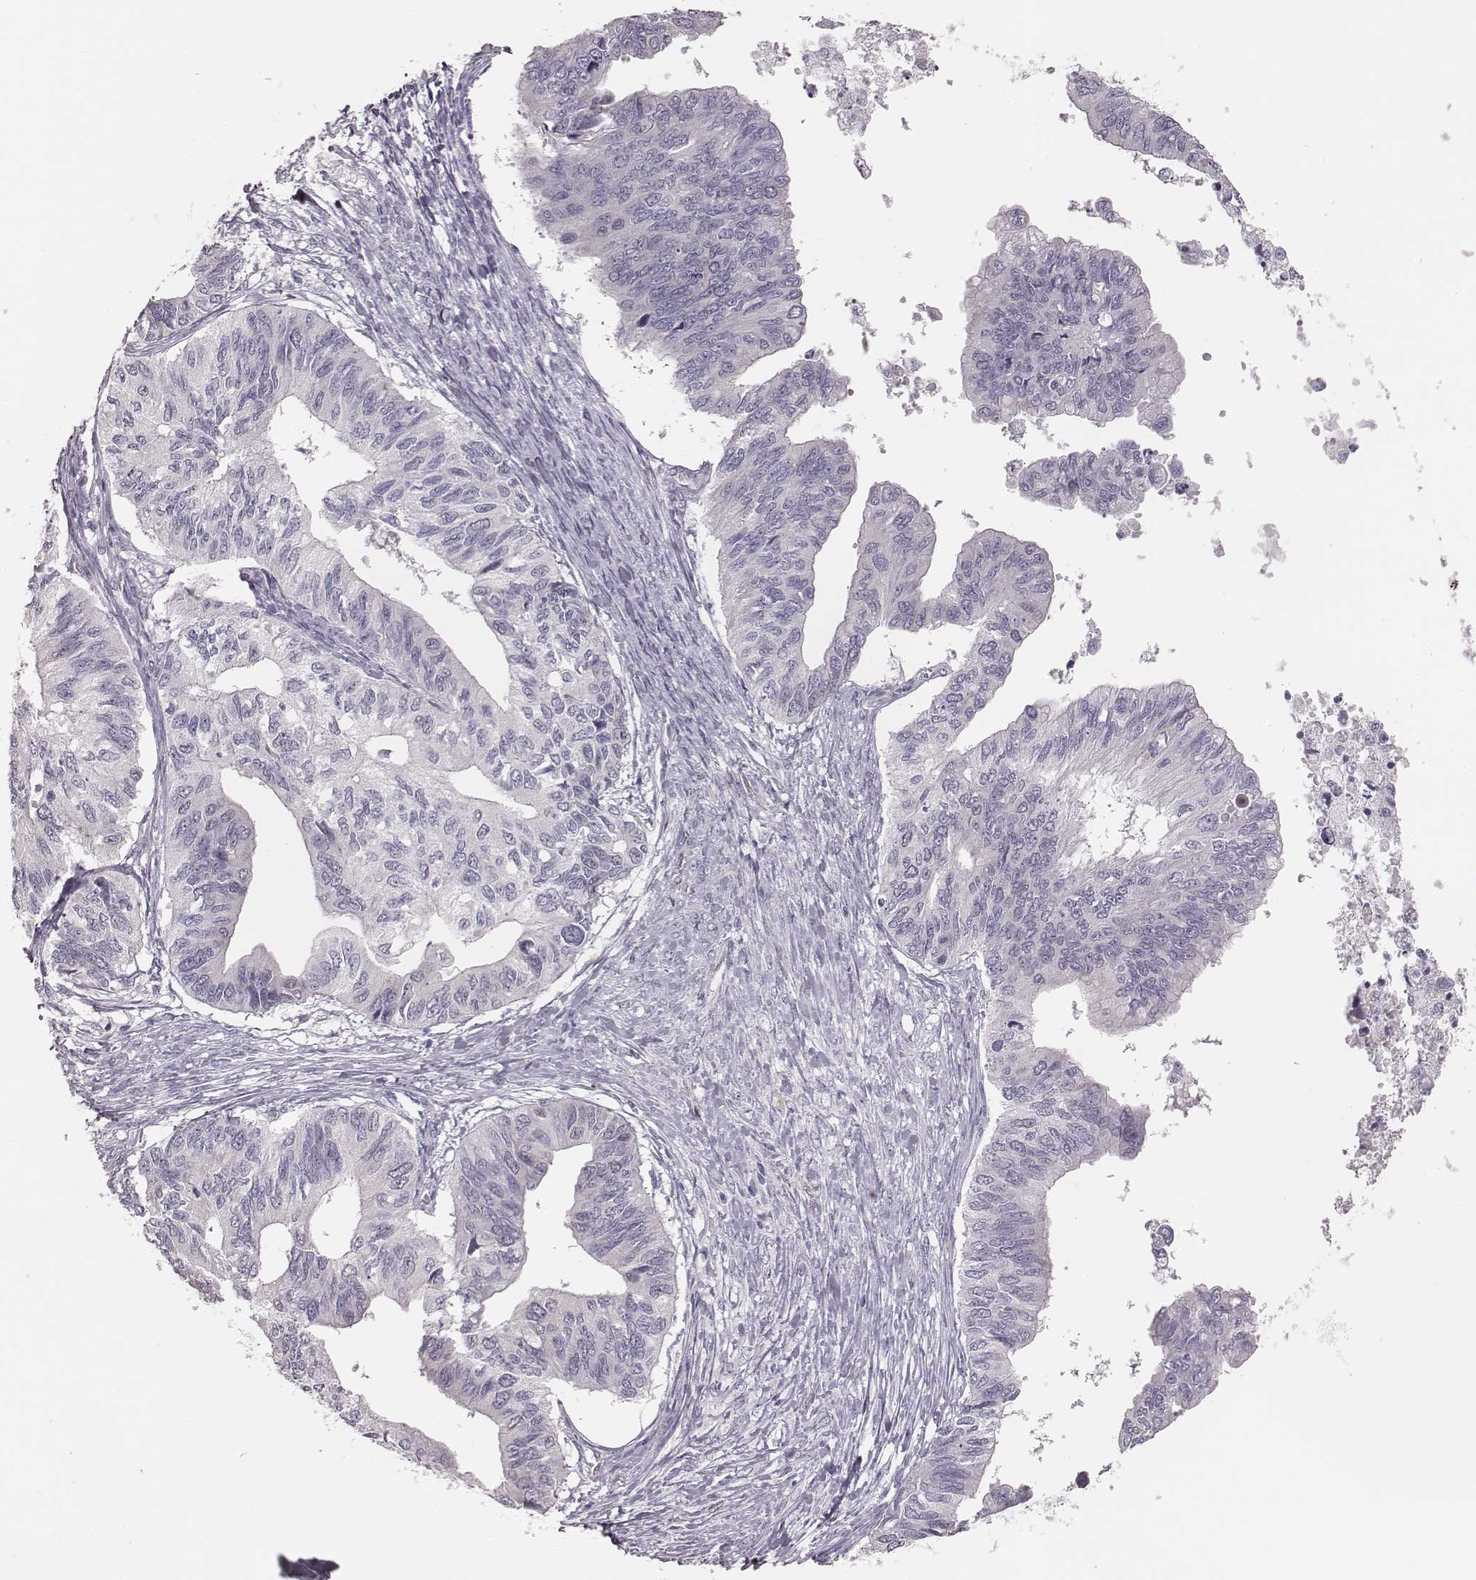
{"staining": {"intensity": "negative", "quantity": "none", "location": "none"}, "tissue": "ovarian cancer", "cell_type": "Tumor cells", "image_type": "cancer", "snomed": [{"axis": "morphology", "description": "Cystadenocarcinoma, mucinous, NOS"}, {"axis": "topography", "description": "Ovary"}], "caption": "A micrograph of human ovarian cancer is negative for staining in tumor cells.", "gene": "PBK", "patient": {"sex": "female", "age": 76}}